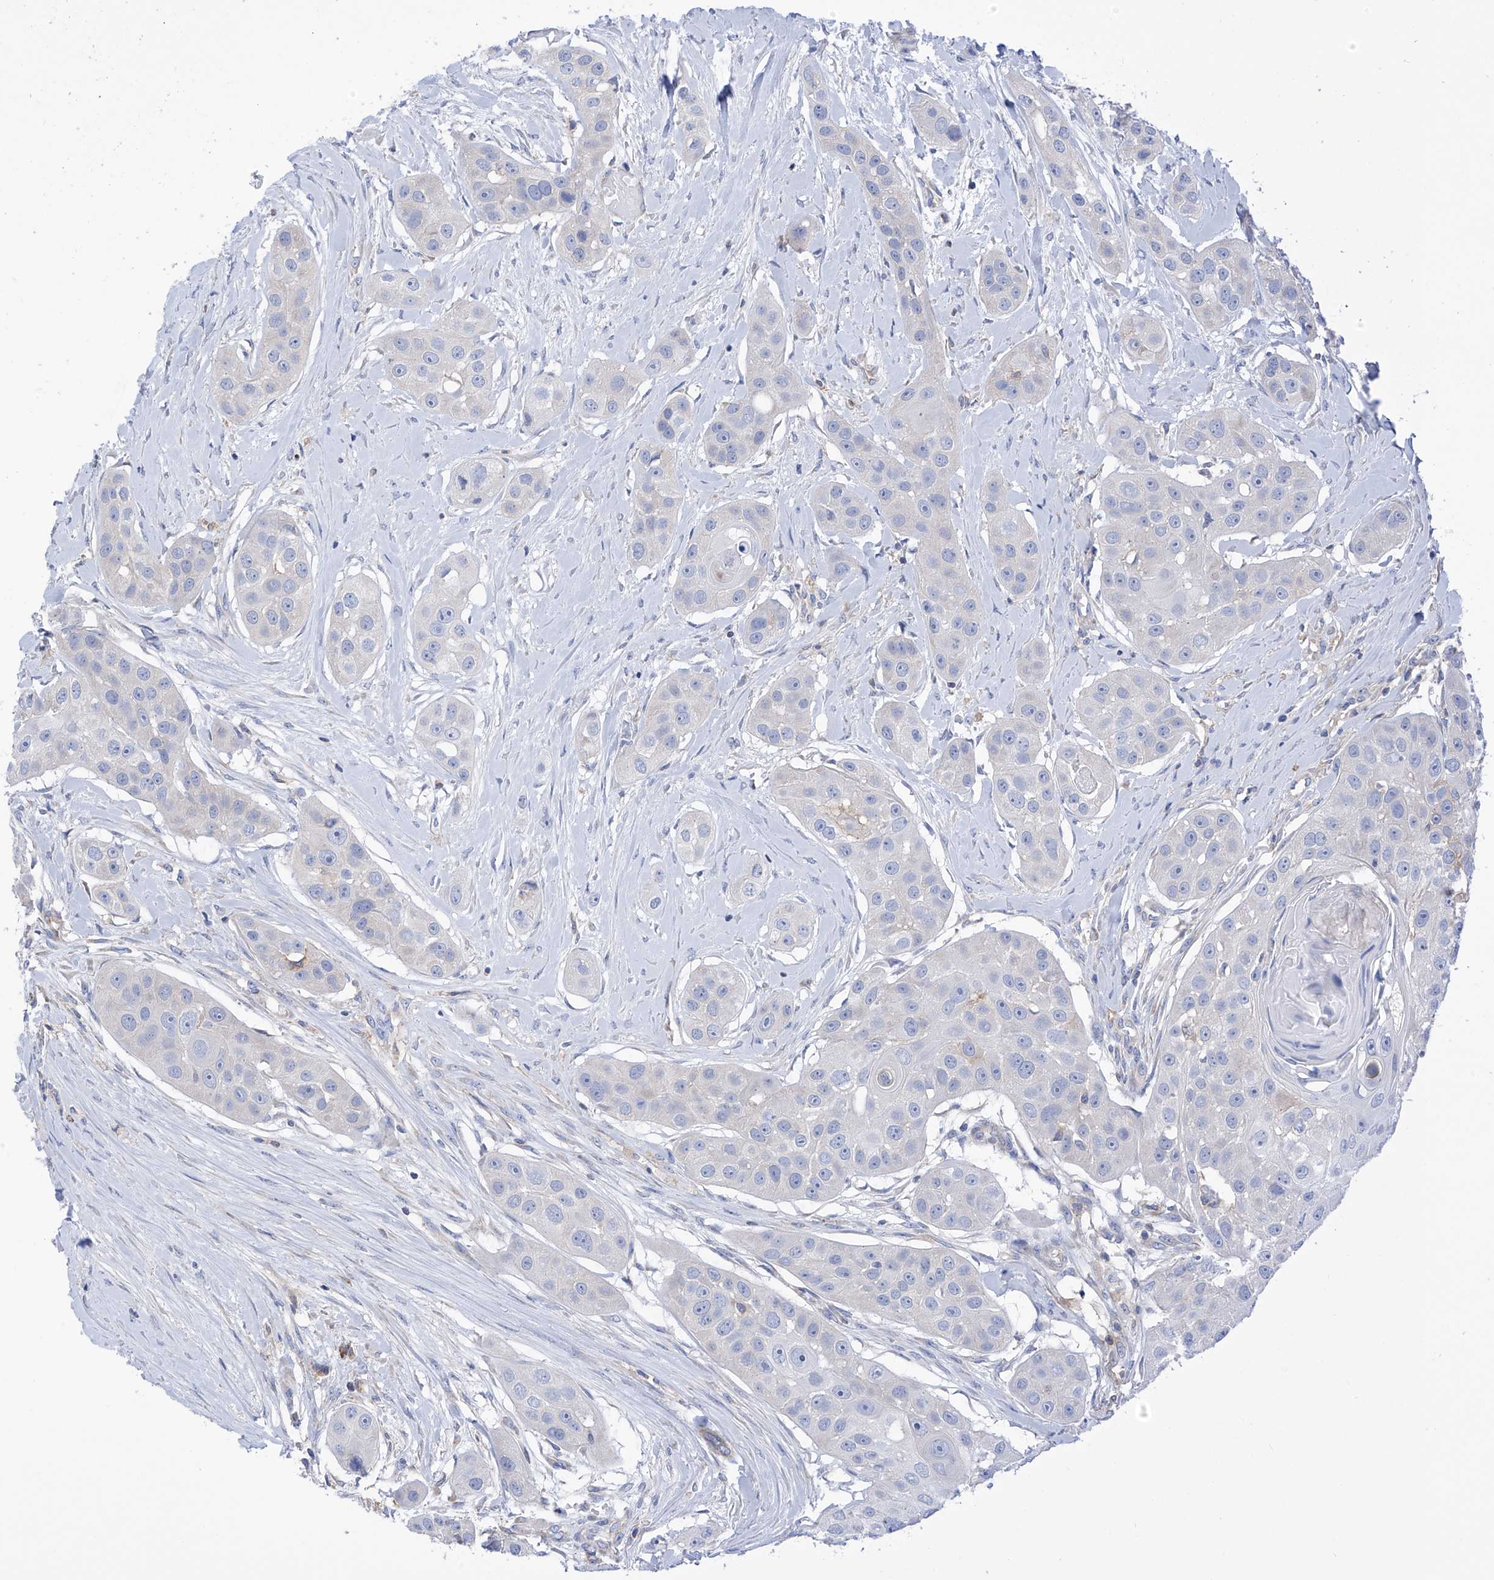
{"staining": {"intensity": "negative", "quantity": "none", "location": "none"}, "tissue": "head and neck cancer", "cell_type": "Tumor cells", "image_type": "cancer", "snomed": [{"axis": "morphology", "description": "Normal tissue, NOS"}, {"axis": "morphology", "description": "Squamous cell carcinoma, NOS"}, {"axis": "topography", "description": "Skeletal muscle"}, {"axis": "topography", "description": "Head-Neck"}], "caption": "The micrograph demonstrates no staining of tumor cells in head and neck cancer (squamous cell carcinoma).", "gene": "P2RX7", "patient": {"sex": "male", "age": 51}}